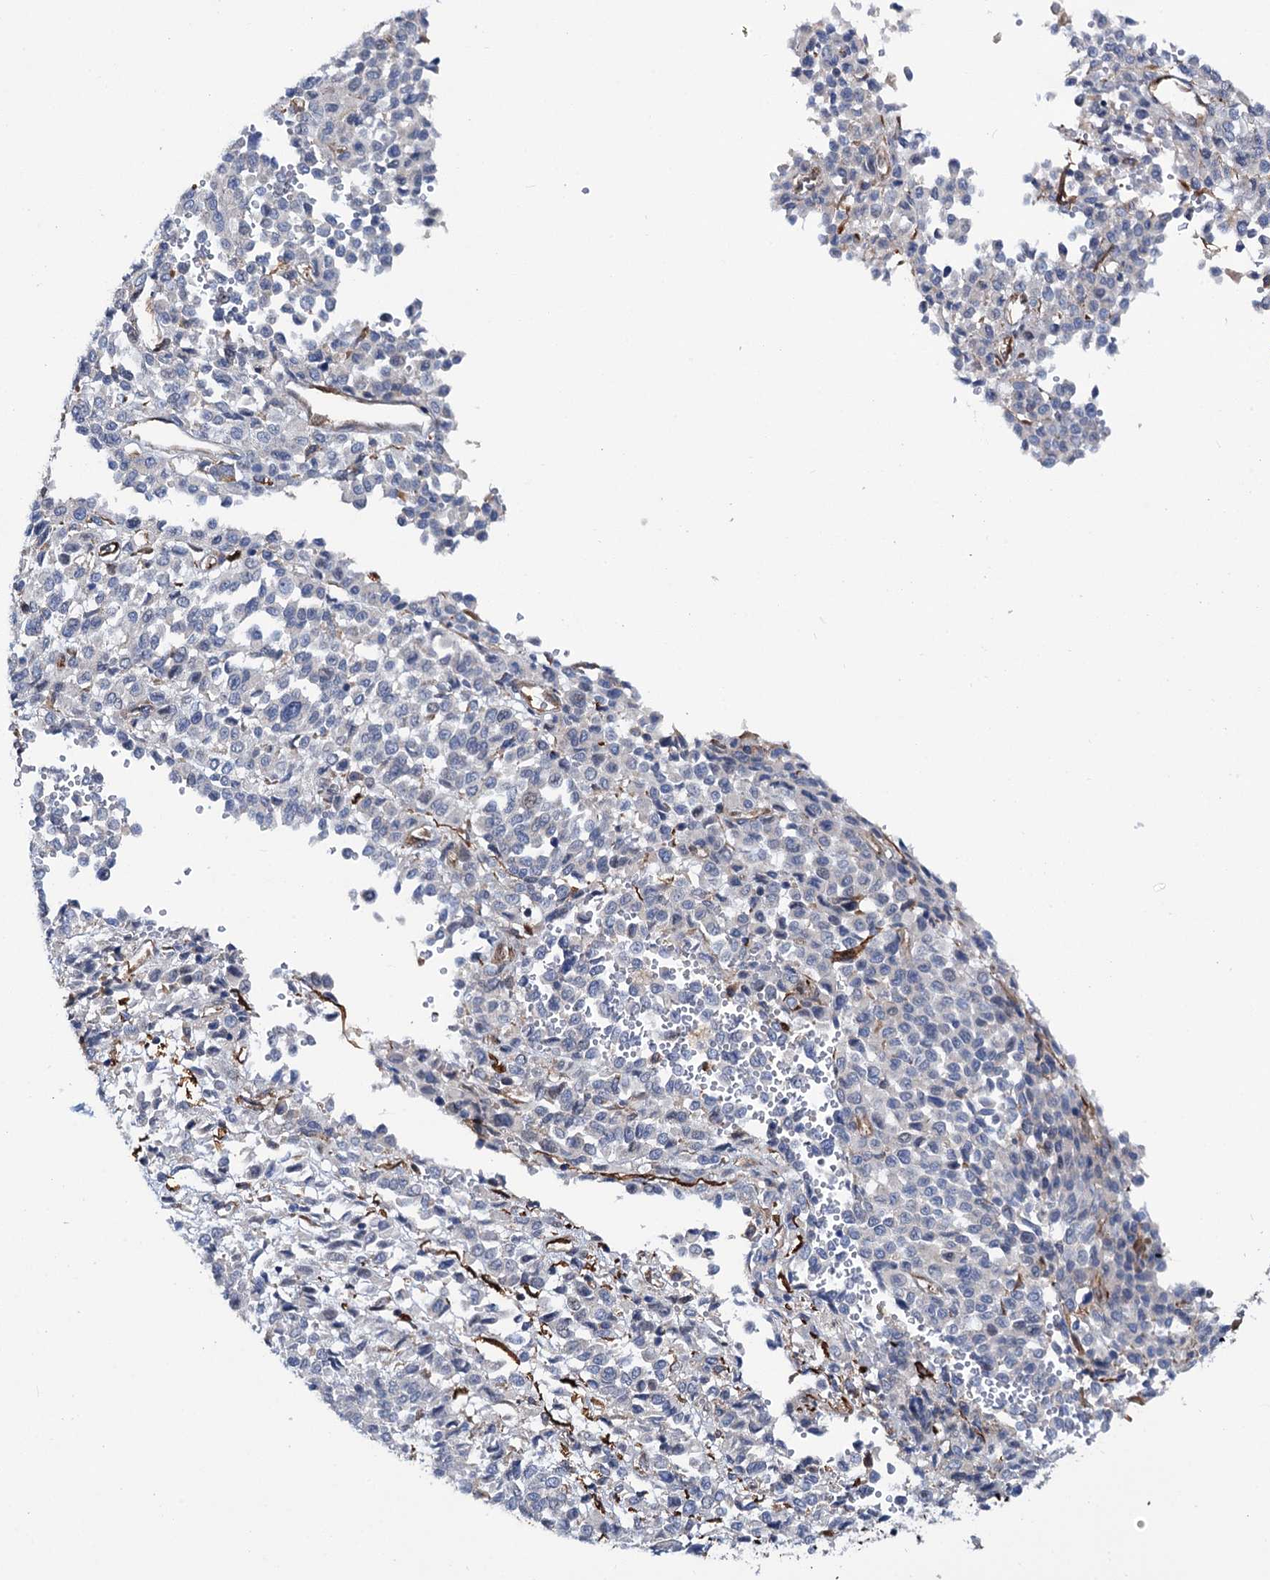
{"staining": {"intensity": "negative", "quantity": "none", "location": "none"}, "tissue": "melanoma", "cell_type": "Tumor cells", "image_type": "cancer", "snomed": [{"axis": "morphology", "description": "Malignant melanoma, Metastatic site"}, {"axis": "topography", "description": "Pancreas"}], "caption": "Immunohistochemical staining of melanoma shows no significant positivity in tumor cells.", "gene": "TRIM55", "patient": {"sex": "female", "age": 30}}